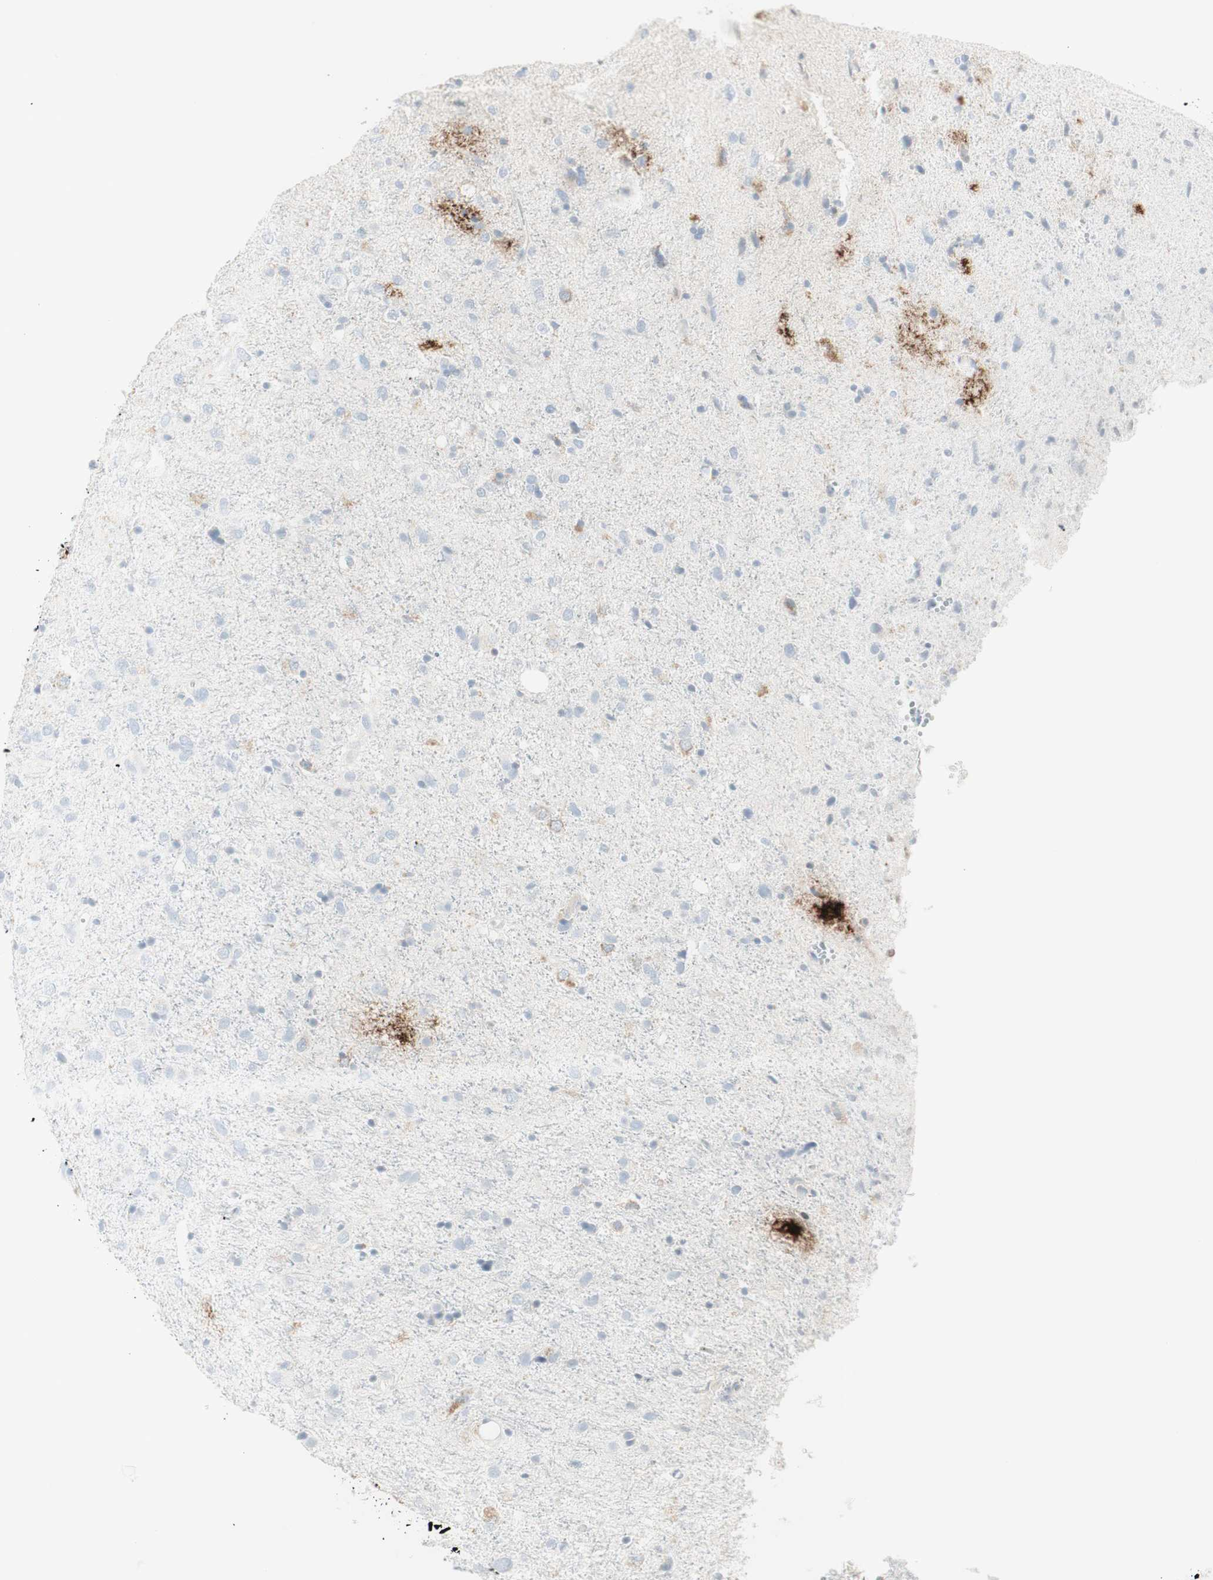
{"staining": {"intensity": "negative", "quantity": "none", "location": "none"}, "tissue": "glioma", "cell_type": "Tumor cells", "image_type": "cancer", "snomed": [{"axis": "morphology", "description": "Glioma, malignant, Low grade"}, {"axis": "topography", "description": "Brain"}], "caption": "There is no significant staining in tumor cells of low-grade glioma (malignant).", "gene": "MDK", "patient": {"sex": "male", "age": 77}}